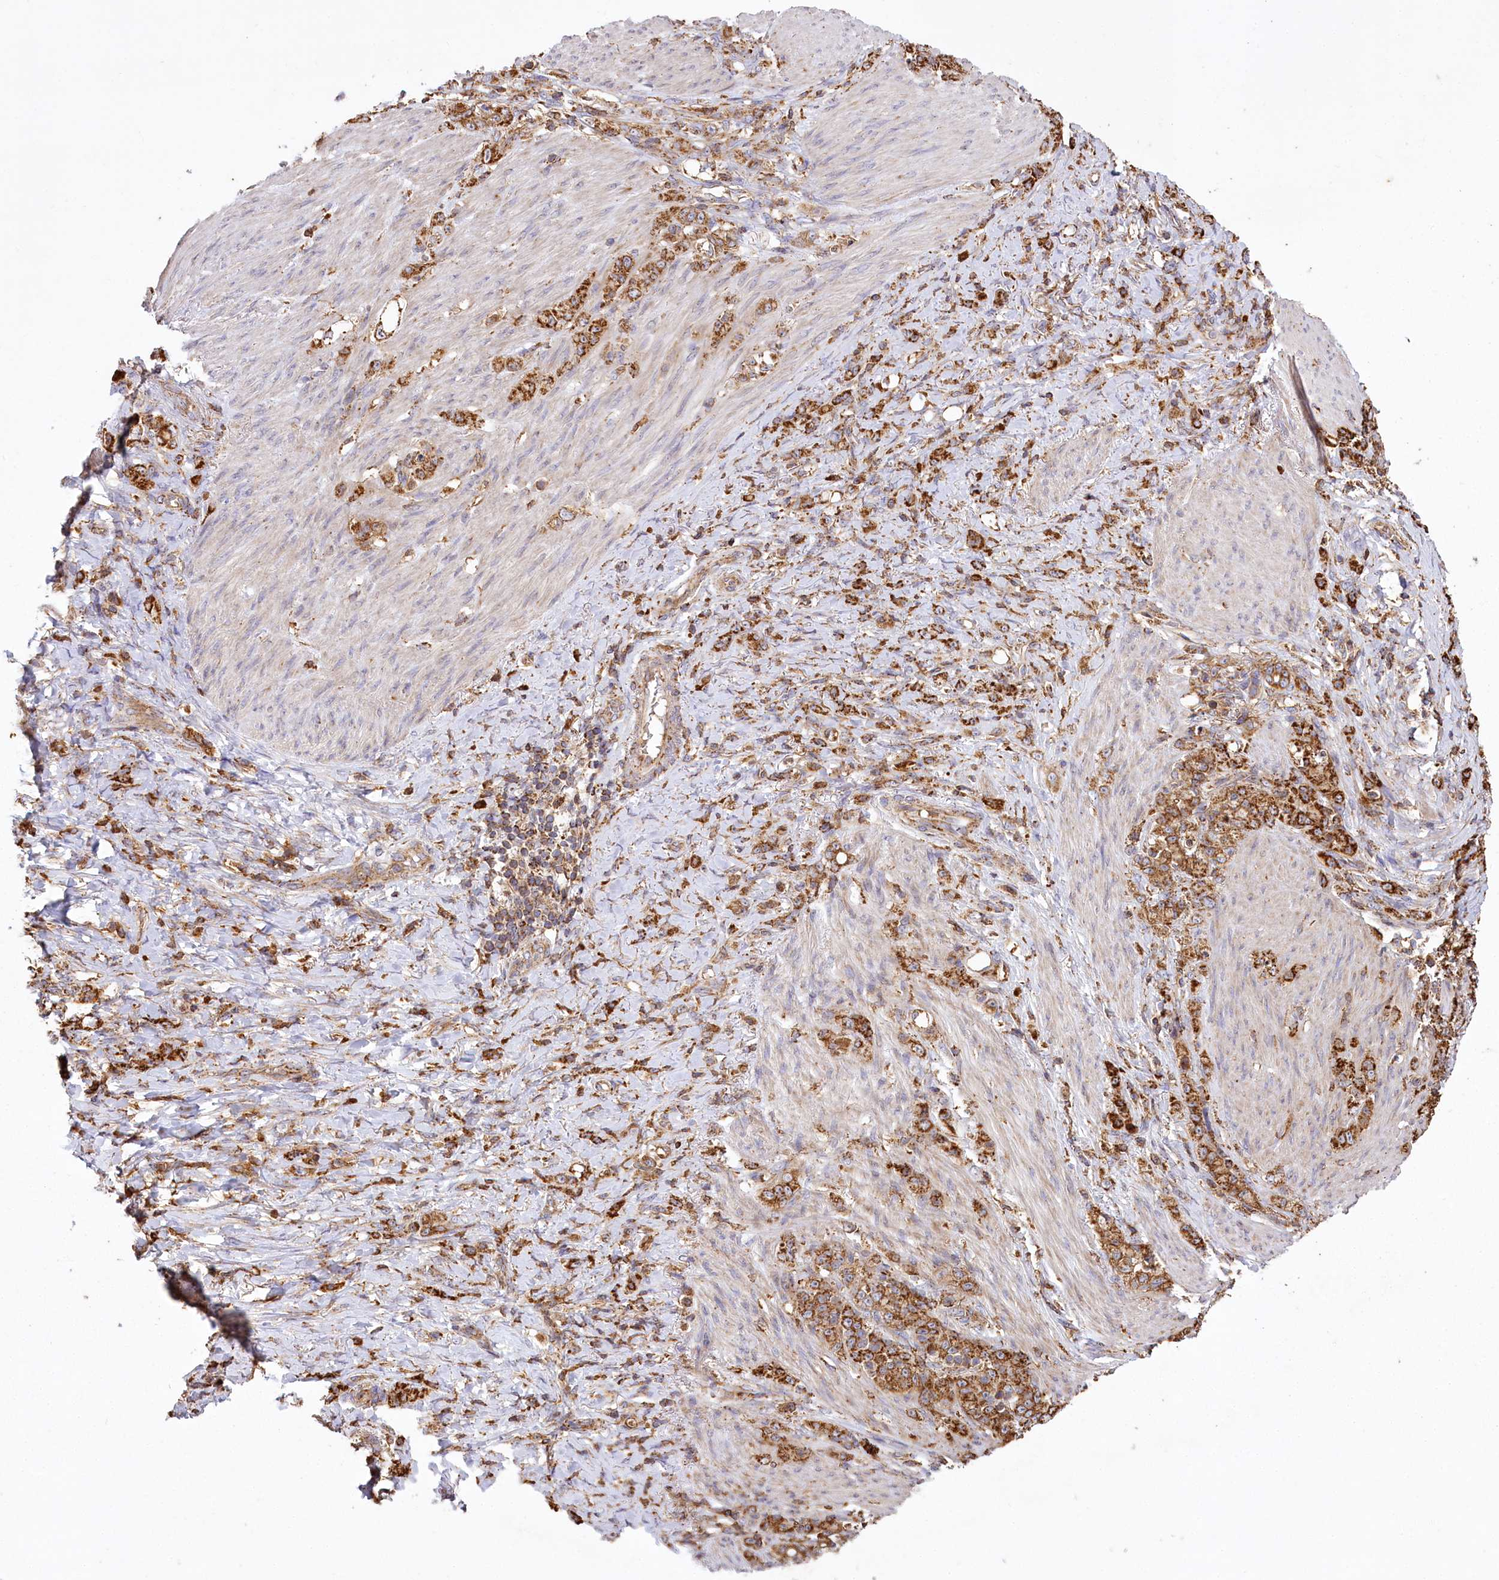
{"staining": {"intensity": "moderate", "quantity": ">75%", "location": "cytoplasmic/membranous"}, "tissue": "stomach cancer", "cell_type": "Tumor cells", "image_type": "cancer", "snomed": [{"axis": "morphology", "description": "Adenocarcinoma, NOS"}, {"axis": "topography", "description": "Stomach"}], "caption": "Tumor cells show medium levels of moderate cytoplasmic/membranous positivity in about >75% of cells in human stomach cancer (adenocarcinoma).", "gene": "CARD19", "patient": {"sex": "female", "age": 79}}